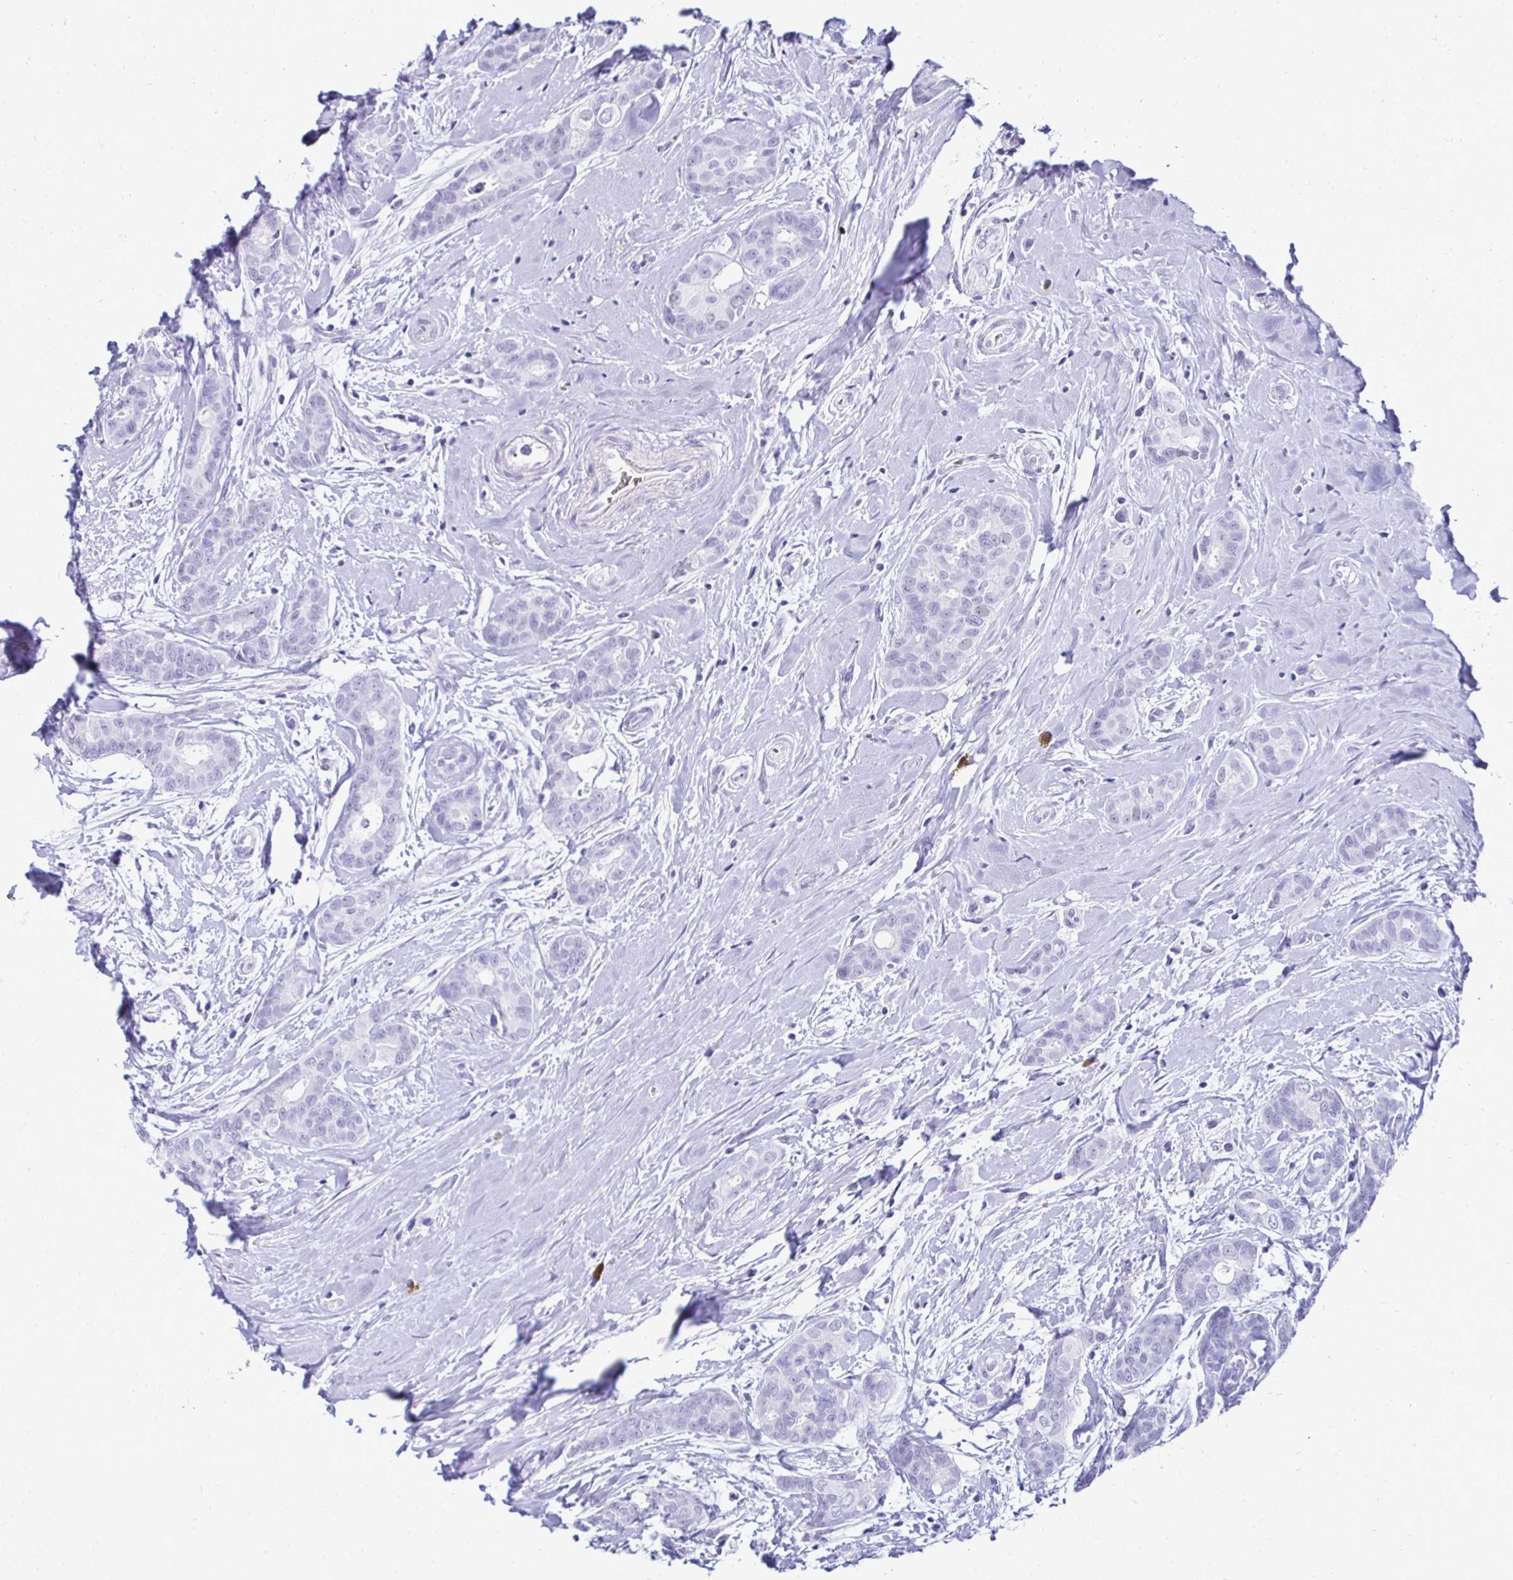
{"staining": {"intensity": "negative", "quantity": "none", "location": "none"}, "tissue": "breast cancer", "cell_type": "Tumor cells", "image_type": "cancer", "snomed": [{"axis": "morphology", "description": "Duct carcinoma"}, {"axis": "topography", "description": "Breast"}], "caption": "DAB (3,3'-diaminobenzidine) immunohistochemical staining of human breast cancer reveals no significant expression in tumor cells.", "gene": "RHBDL3", "patient": {"sex": "female", "age": 45}}